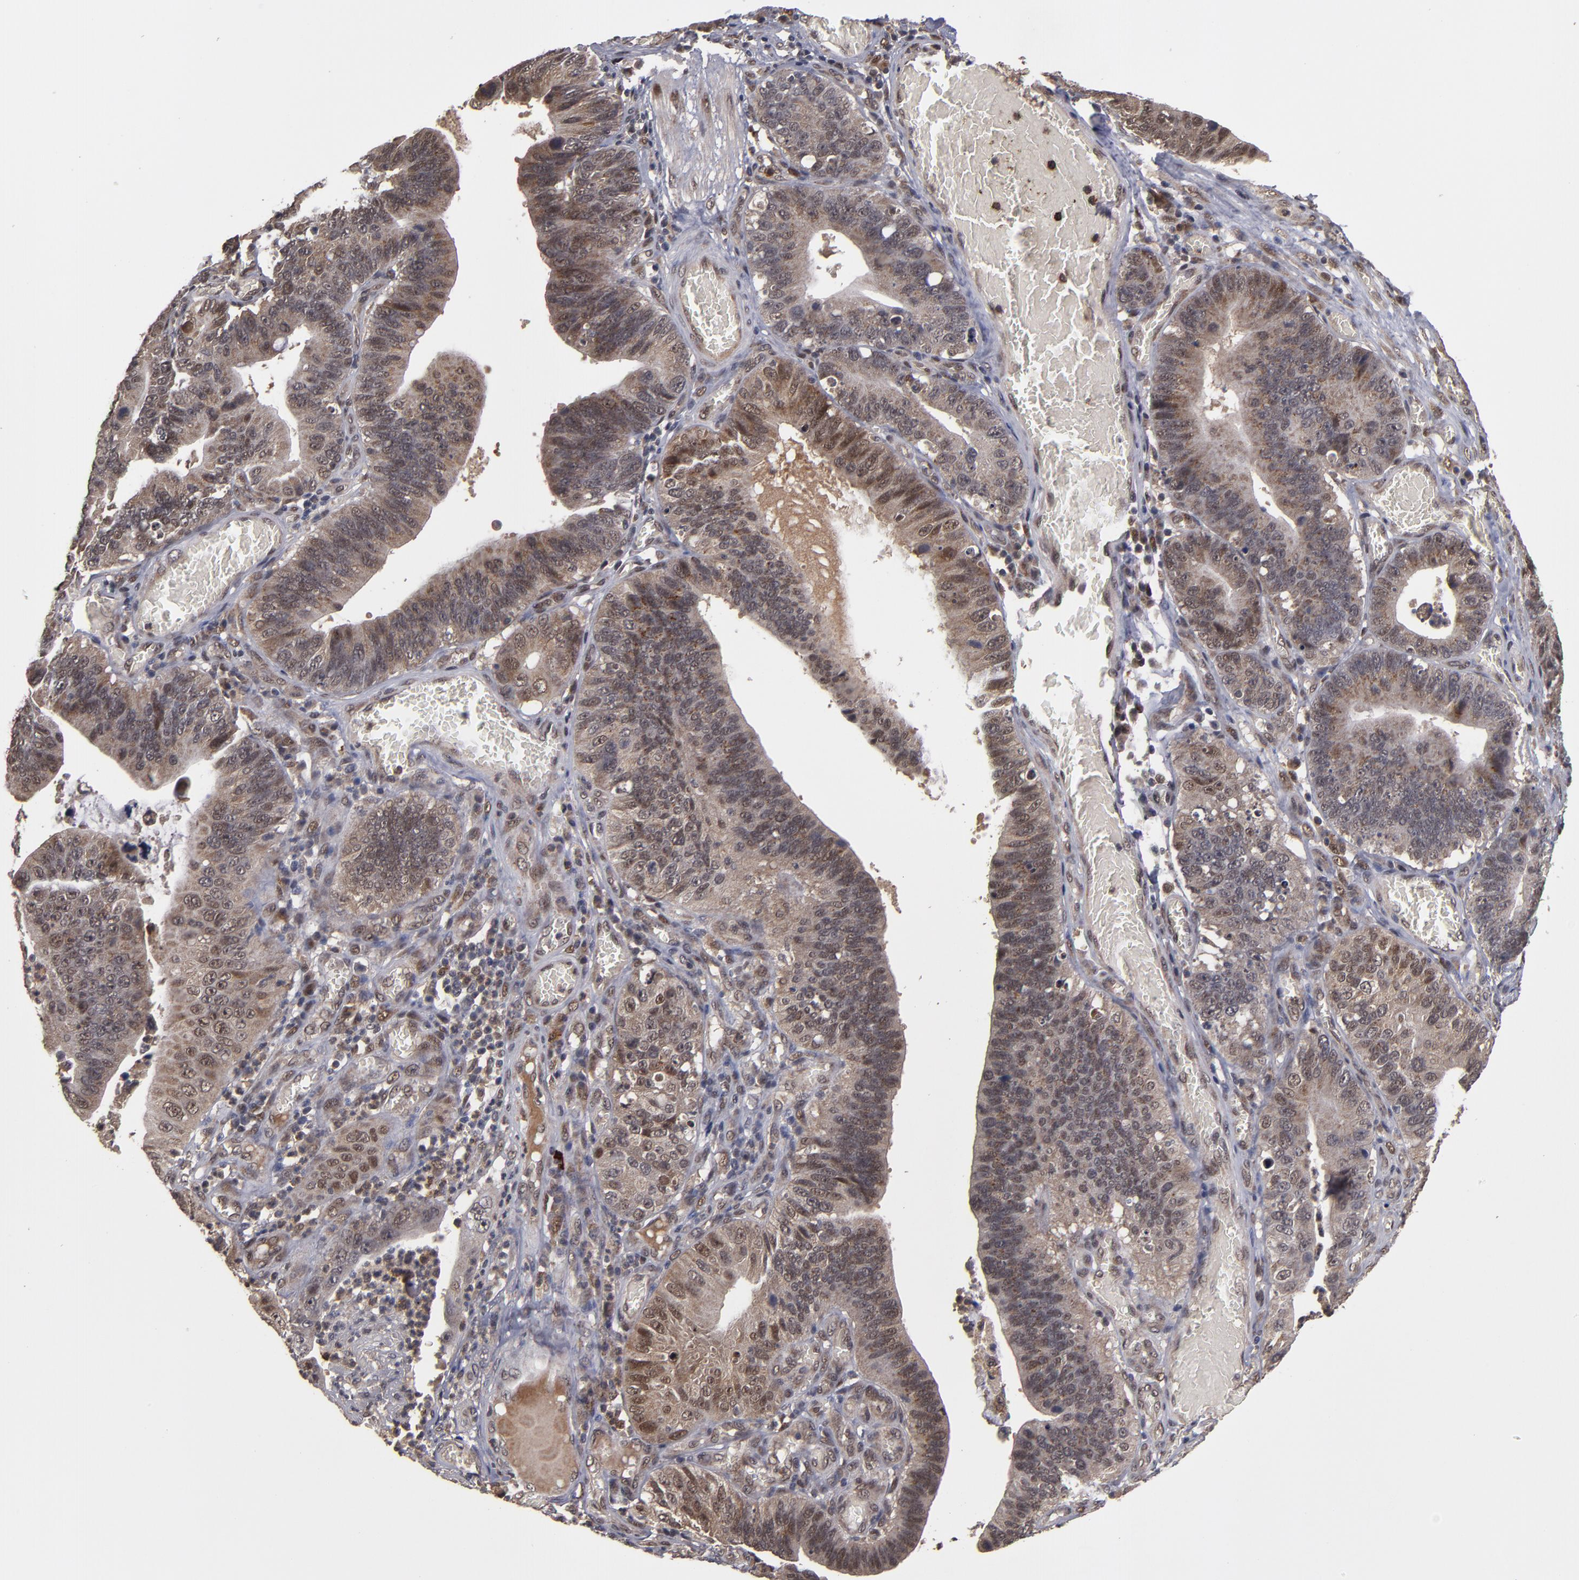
{"staining": {"intensity": "weak", "quantity": ">75%", "location": "cytoplasmic/membranous"}, "tissue": "stomach cancer", "cell_type": "Tumor cells", "image_type": "cancer", "snomed": [{"axis": "morphology", "description": "Adenocarcinoma, NOS"}, {"axis": "topography", "description": "Stomach"}, {"axis": "topography", "description": "Gastric cardia"}], "caption": "The immunohistochemical stain labels weak cytoplasmic/membranous positivity in tumor cells of adenocarcinoma (stomach) tissue.", "gene": "CUL5", "patient": {"sex": "male", "age": 59}}